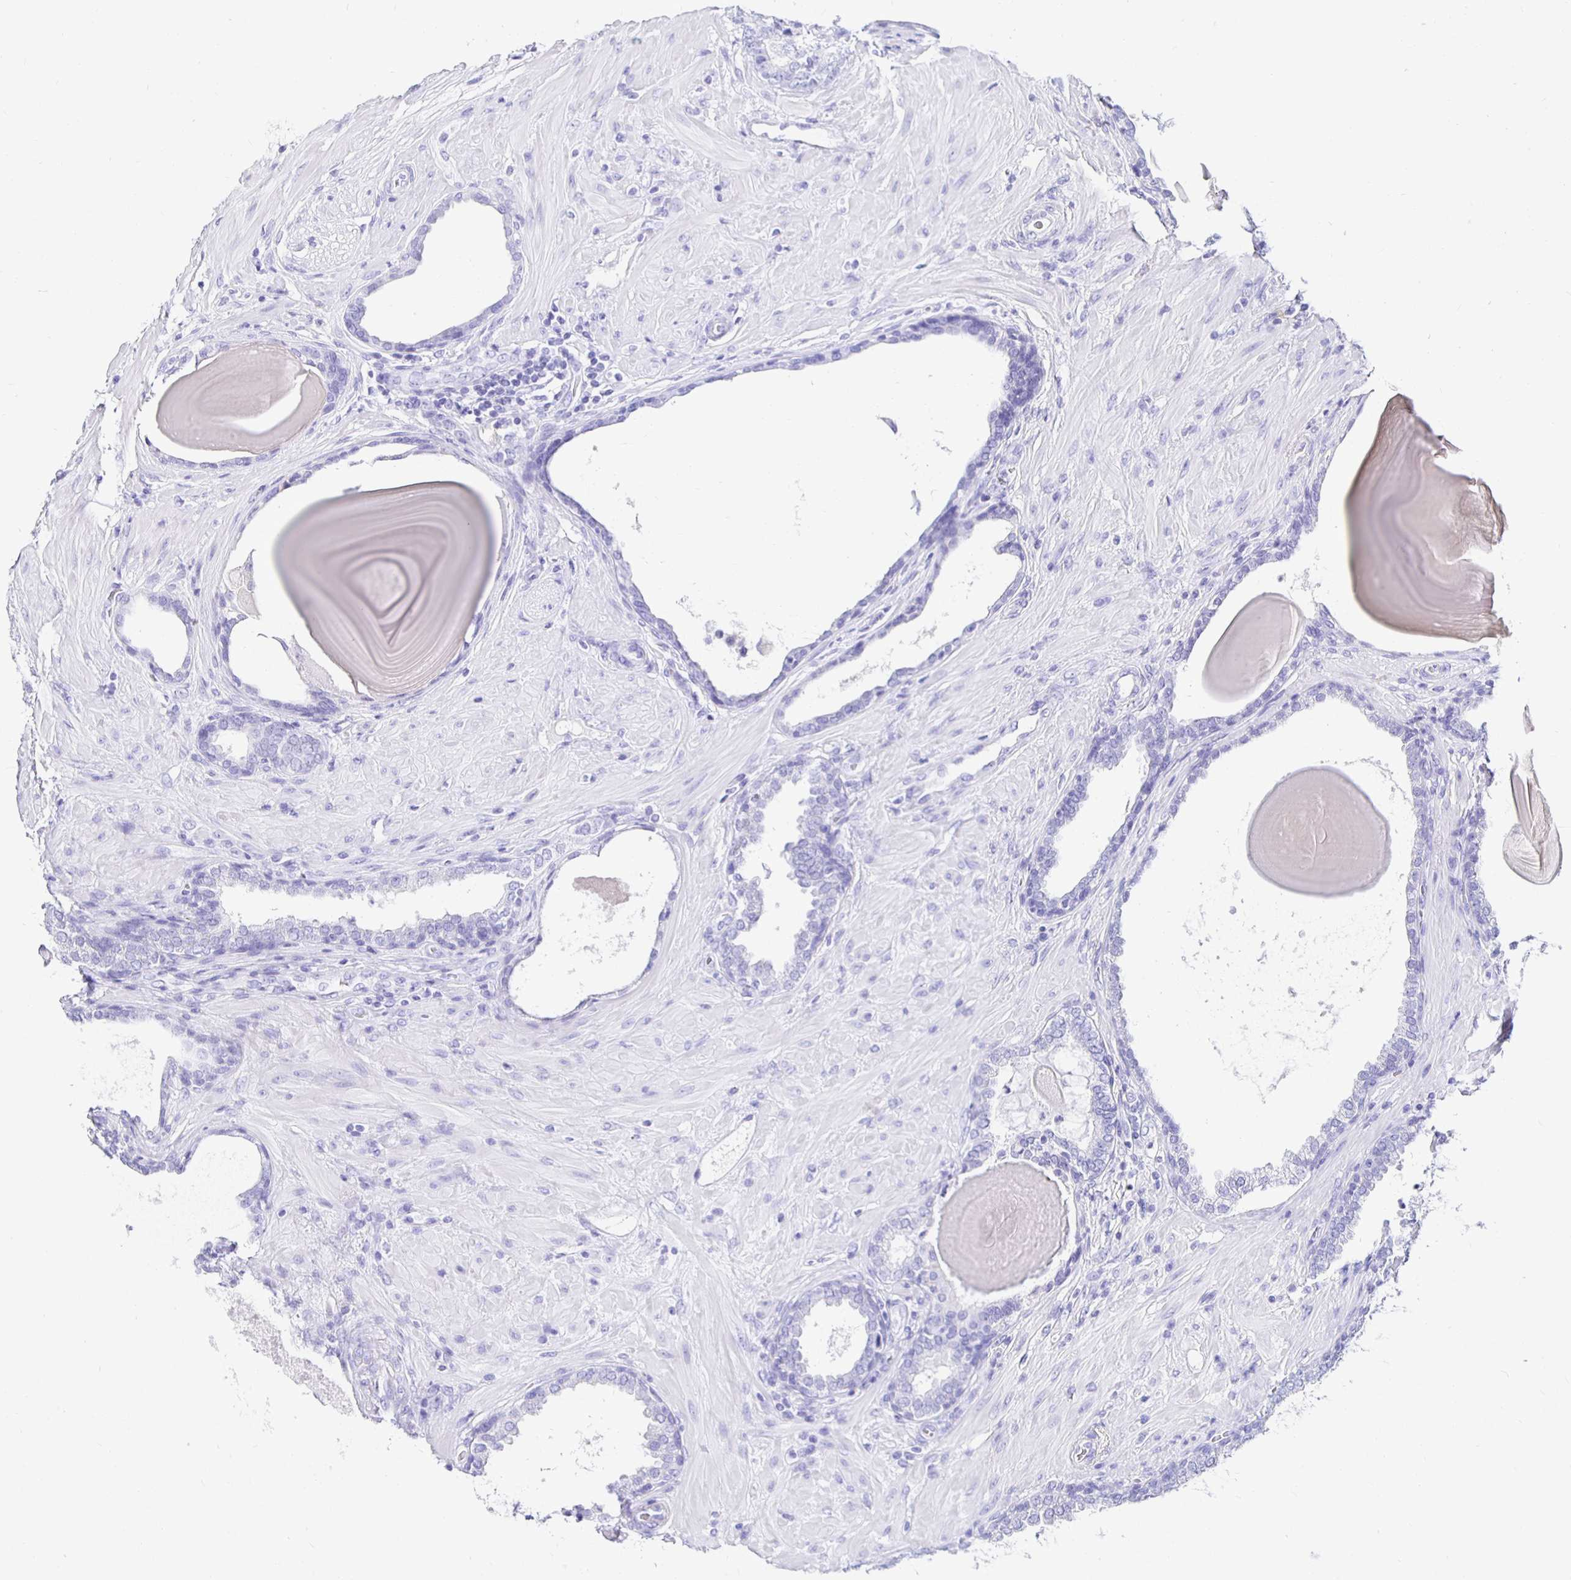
{"staining": {"intensity": "negative", "quantity": "none", "location": "none"}, "tissue": "prostate cancer", "cell_type": "Tumor cells", "image_type": "cancer", "snomed": [{"axis": "morphology", "description": "Adenocarcinoma, High grade"}, {"axis": "topography", "description": "Prostate"}], "caption": "High power microscopy micrograph of an immunohistochemistry (IHC) photomicrograph of prostate cancer (adenocarcinoma (high-grade)), revealing no significant expression in tumor cells.", "gene": "UMOD", "patient": {"sex": "male", "age": 62}}